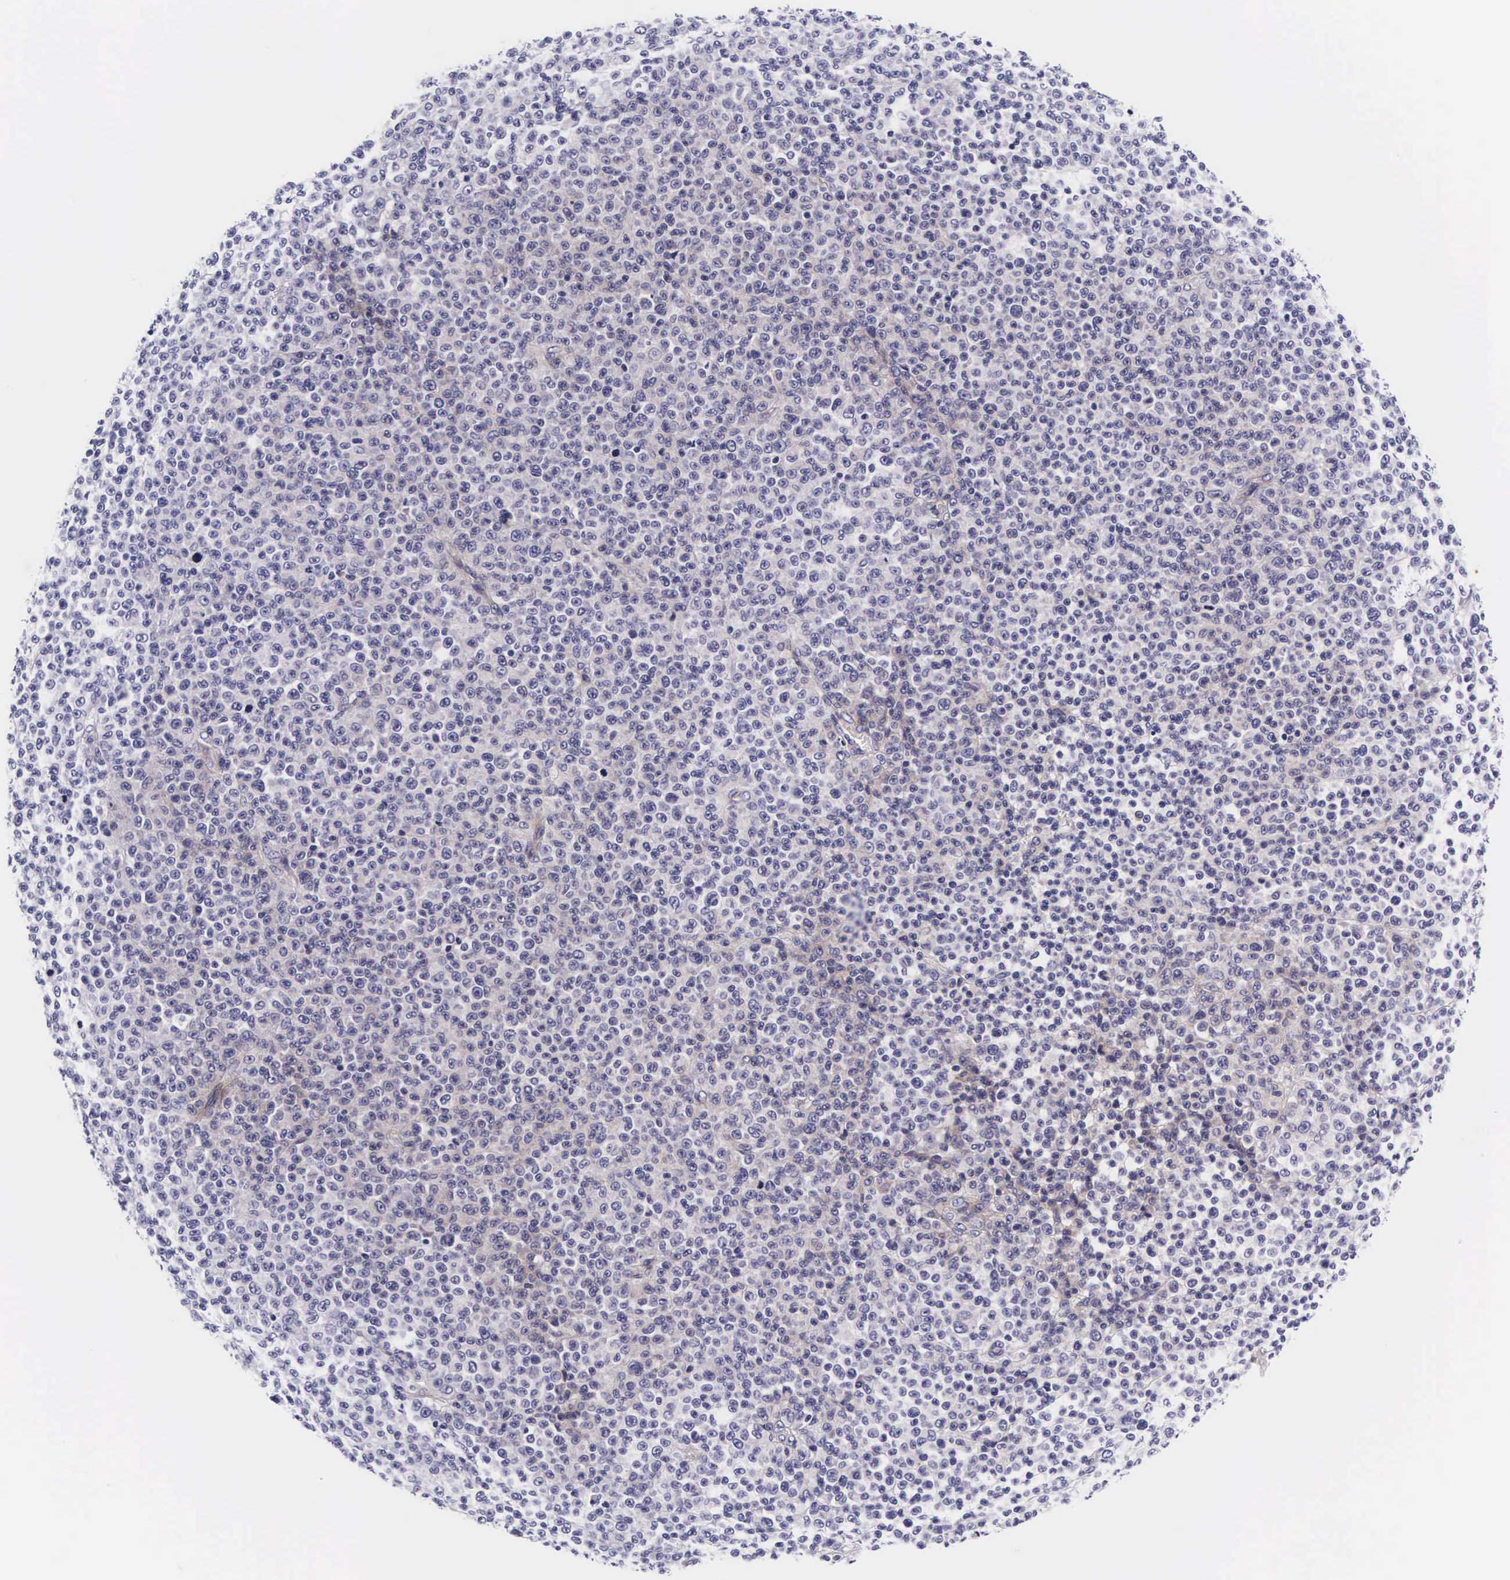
{"staining": {"intensity": "negative", "quantity": "none", "location": "none"}, "tissue": "melanoma", "cell_type": "Tumor cells", "image_type": "cancer", "snomed": [{"axis": "morphology", "description": "Malignant melanoma, Metastatic site"}, {"axis": "topography", "description": "Skin"}], "caption": "An immunohistochemistry (IHC) histopathology image of melanoma is shown. There is no staining in tumor cells of melanoma.", "gene": "UPRT", "patient": {"sex": "male", "age": 32}}